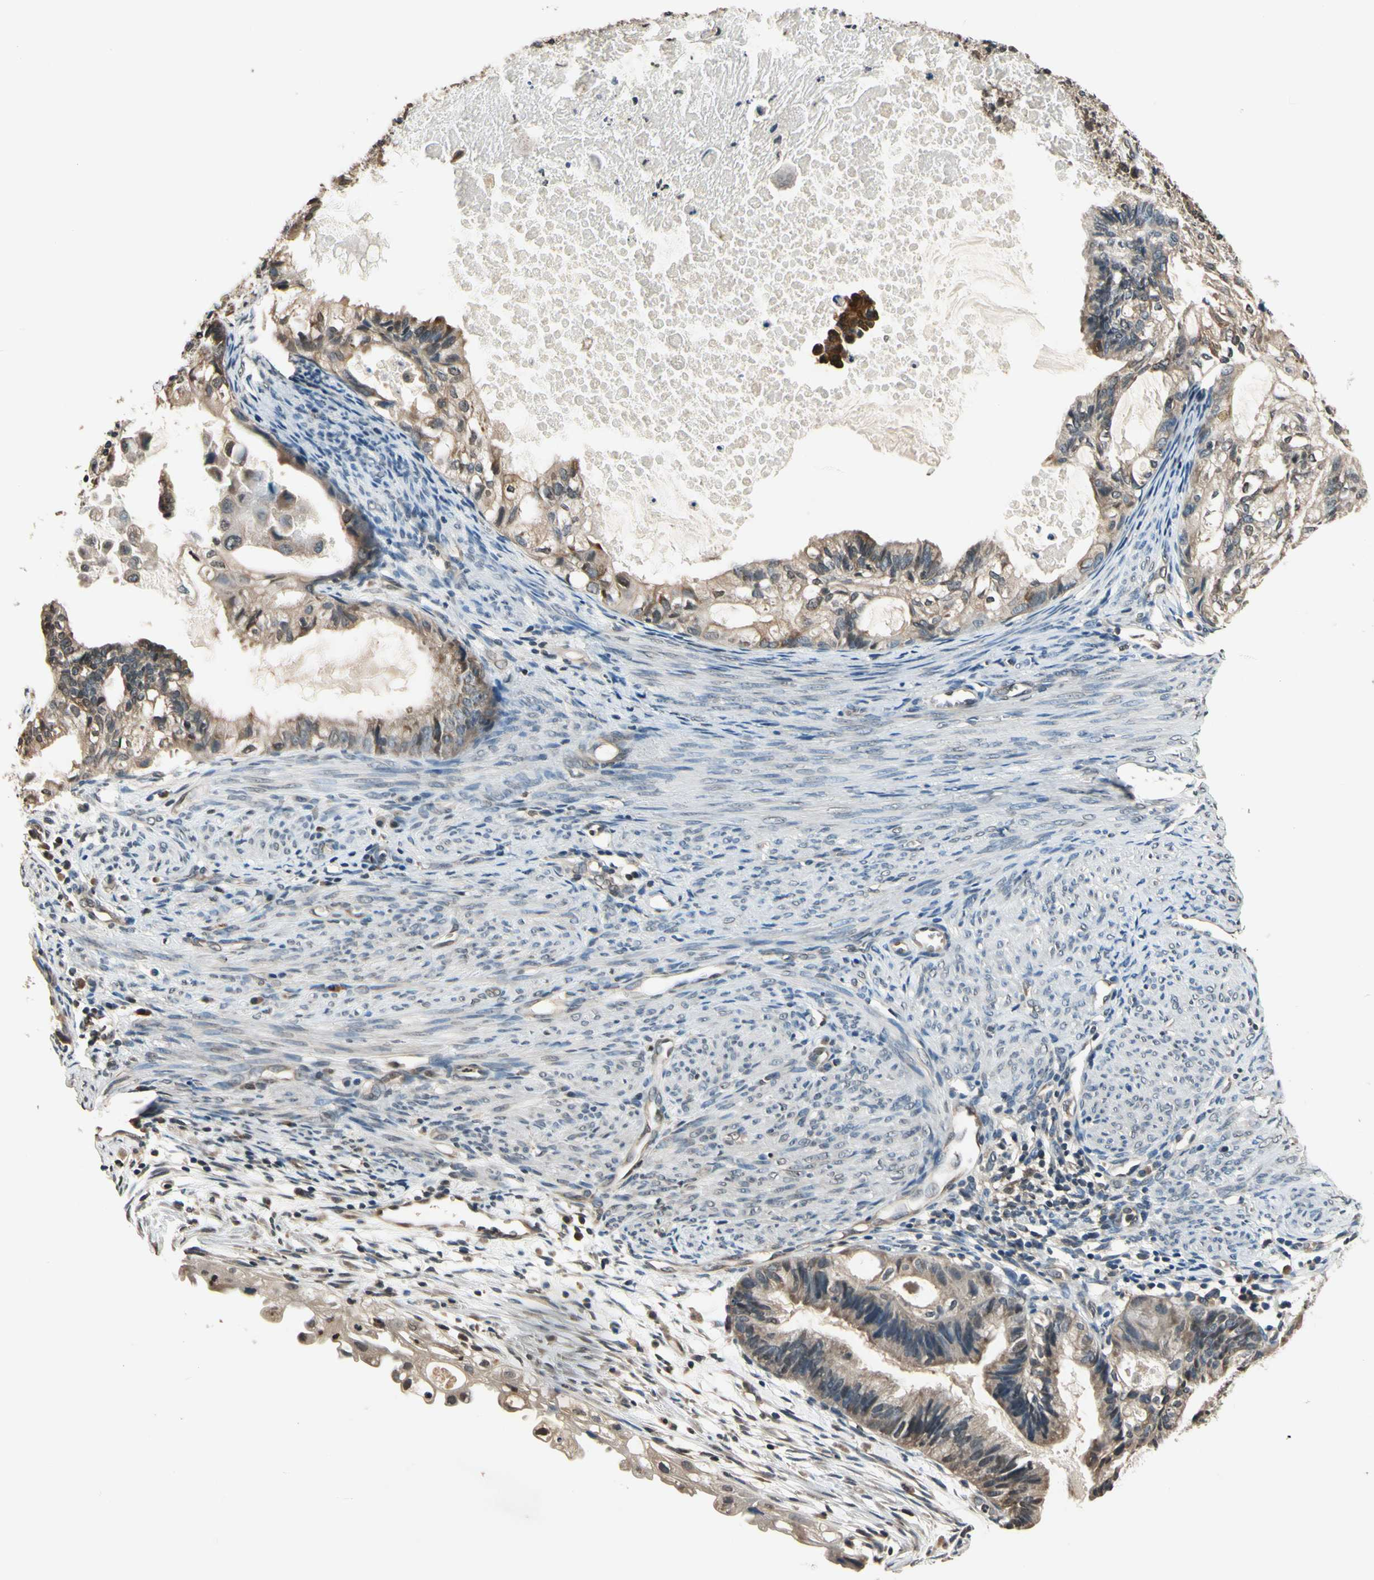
{"staining": {"intensity": "moderate", "quantity": ">75%", "location": "cytoplasmic/membranous"}, "tissue": "cervical cancer", "cell_type": "Tumor cells", "image_type": "cancer", "snomed": [{"axis": "morphology", "description": "Normal tissue, NOS"}, {"axis": "morphology", "description": "Adenocarcinoma, NOS"}, {"axis": "topography", "description": "Cervix"}, {"axis": "topography", "description": "Endometrium"}], "caption": "Immunohistochemical staining of cervical adenocarcinoma reveals medium levels of moderate cytoplasmic/membranous staining in approximately >75% of tumor cells. Nuclei are stained in blue.", "gene": "GCLC", "patient": {"sex": "female", "age": 86}}